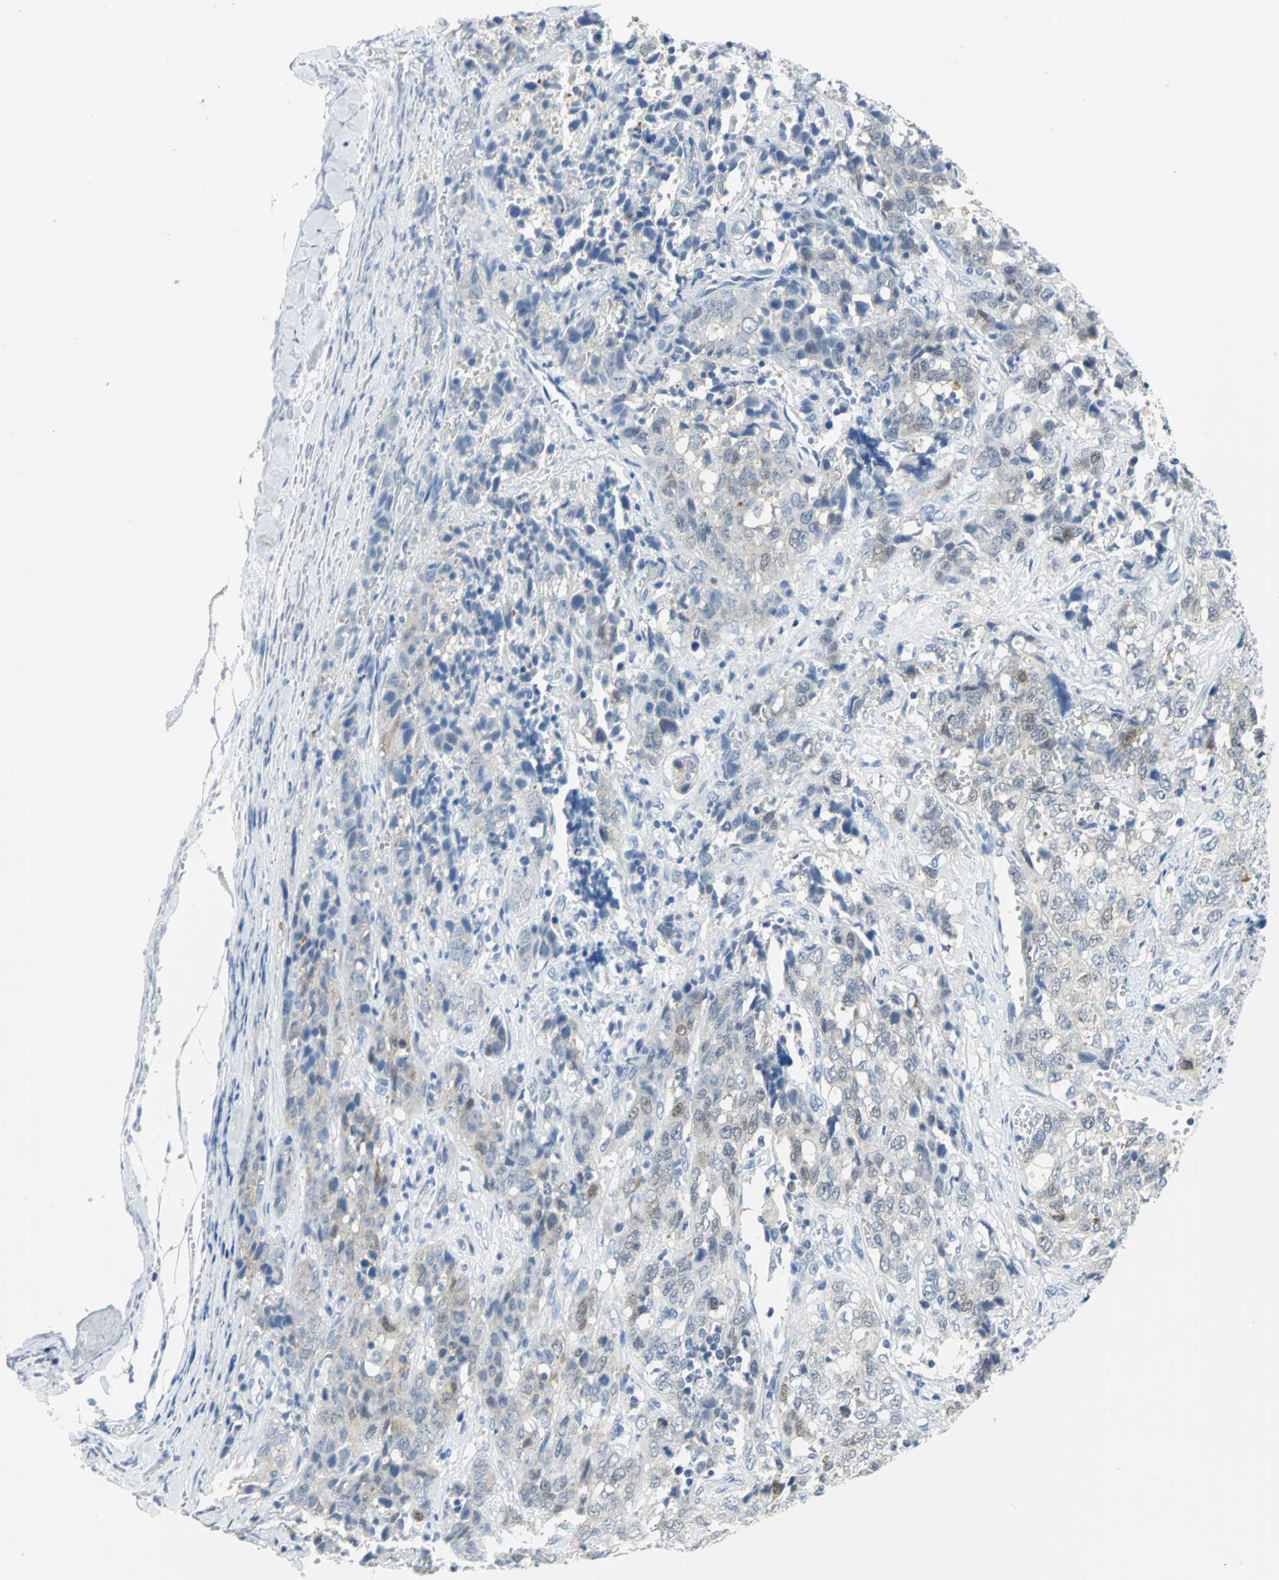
{"staining": {"intensity": "weak", "quantity": "<25%", "location": "cytoplasmic/membranous"}, "tissue": "stomach cancer", "cell_type": "Tumor cells", "image_type": "cancer", "snomed": [{"axis": "morphology", "description": "Adenocarcinoma, NOS"}, {"axis": "topography", "description": "Stomach"}], "caption": "Immunohistochemical staining of stomach adenocarcinoma shows no significant staining in tumor cells. (Immunohistochemistry (ihc), brightfield microscopy, high magnification).", "gene": "SFN", "patient": {"sex": "male", "age": 48}}